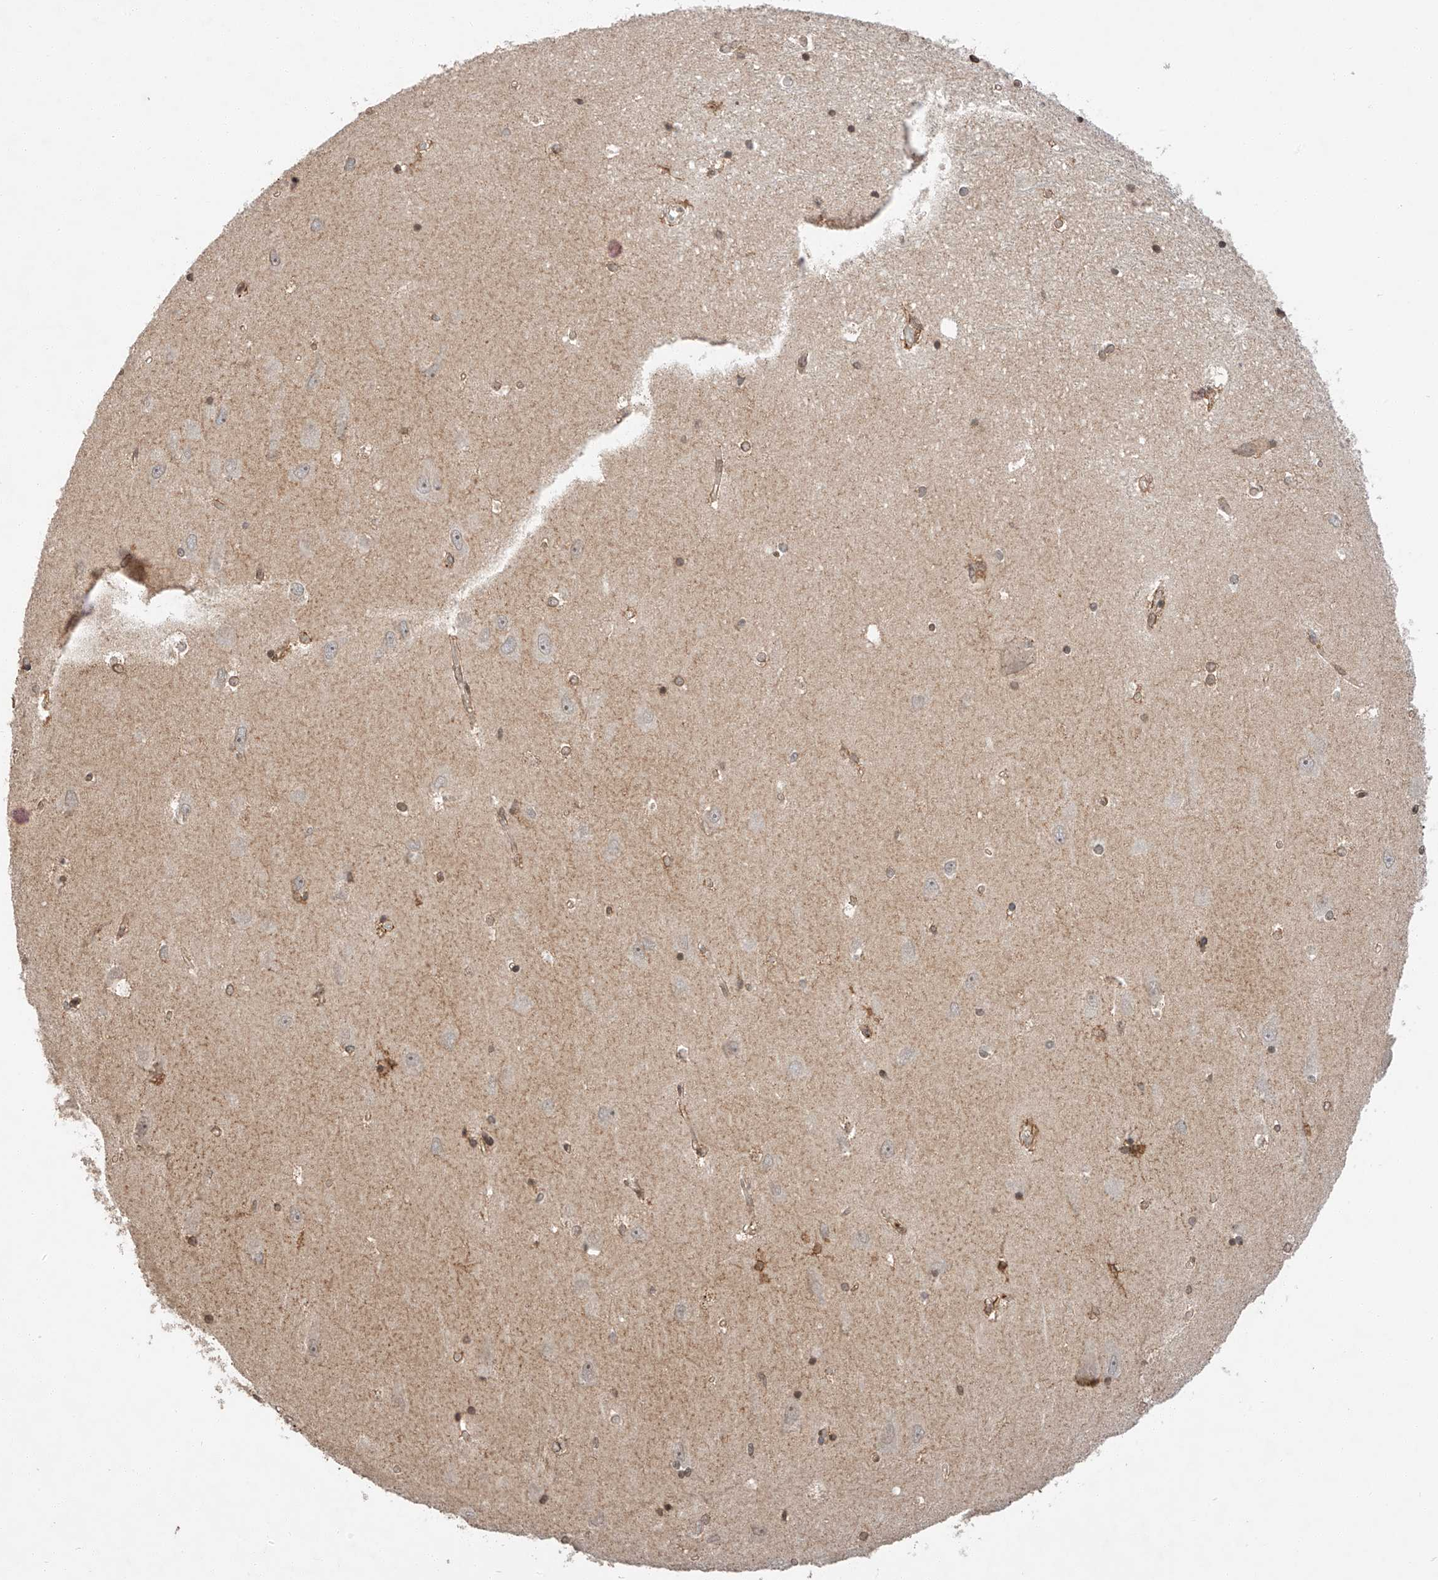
{"staining": {"intensity": "weak", "quantity": "<25%", "location": "nuclear"}, "tissue": "hippocampus", "cell_type": "Glial cells", "image_type": "normal", "snomed": [{"axis": "morphology", "description": "Normal tissue, NOS"}, {"axis": "topography", "description": "Hippocampus"}], "caption": "IHC photomicrograph of normal hippocampus stained for a protein (brown), which displays no staining in glial cells. (Brightfield microscopy of DAB (3,3'-diaminobenzidine) immunohistochemistry (IHC) at high magnification).", "gene": "ARHGAP33", "patient": {"sex": "male", "age": 45}}